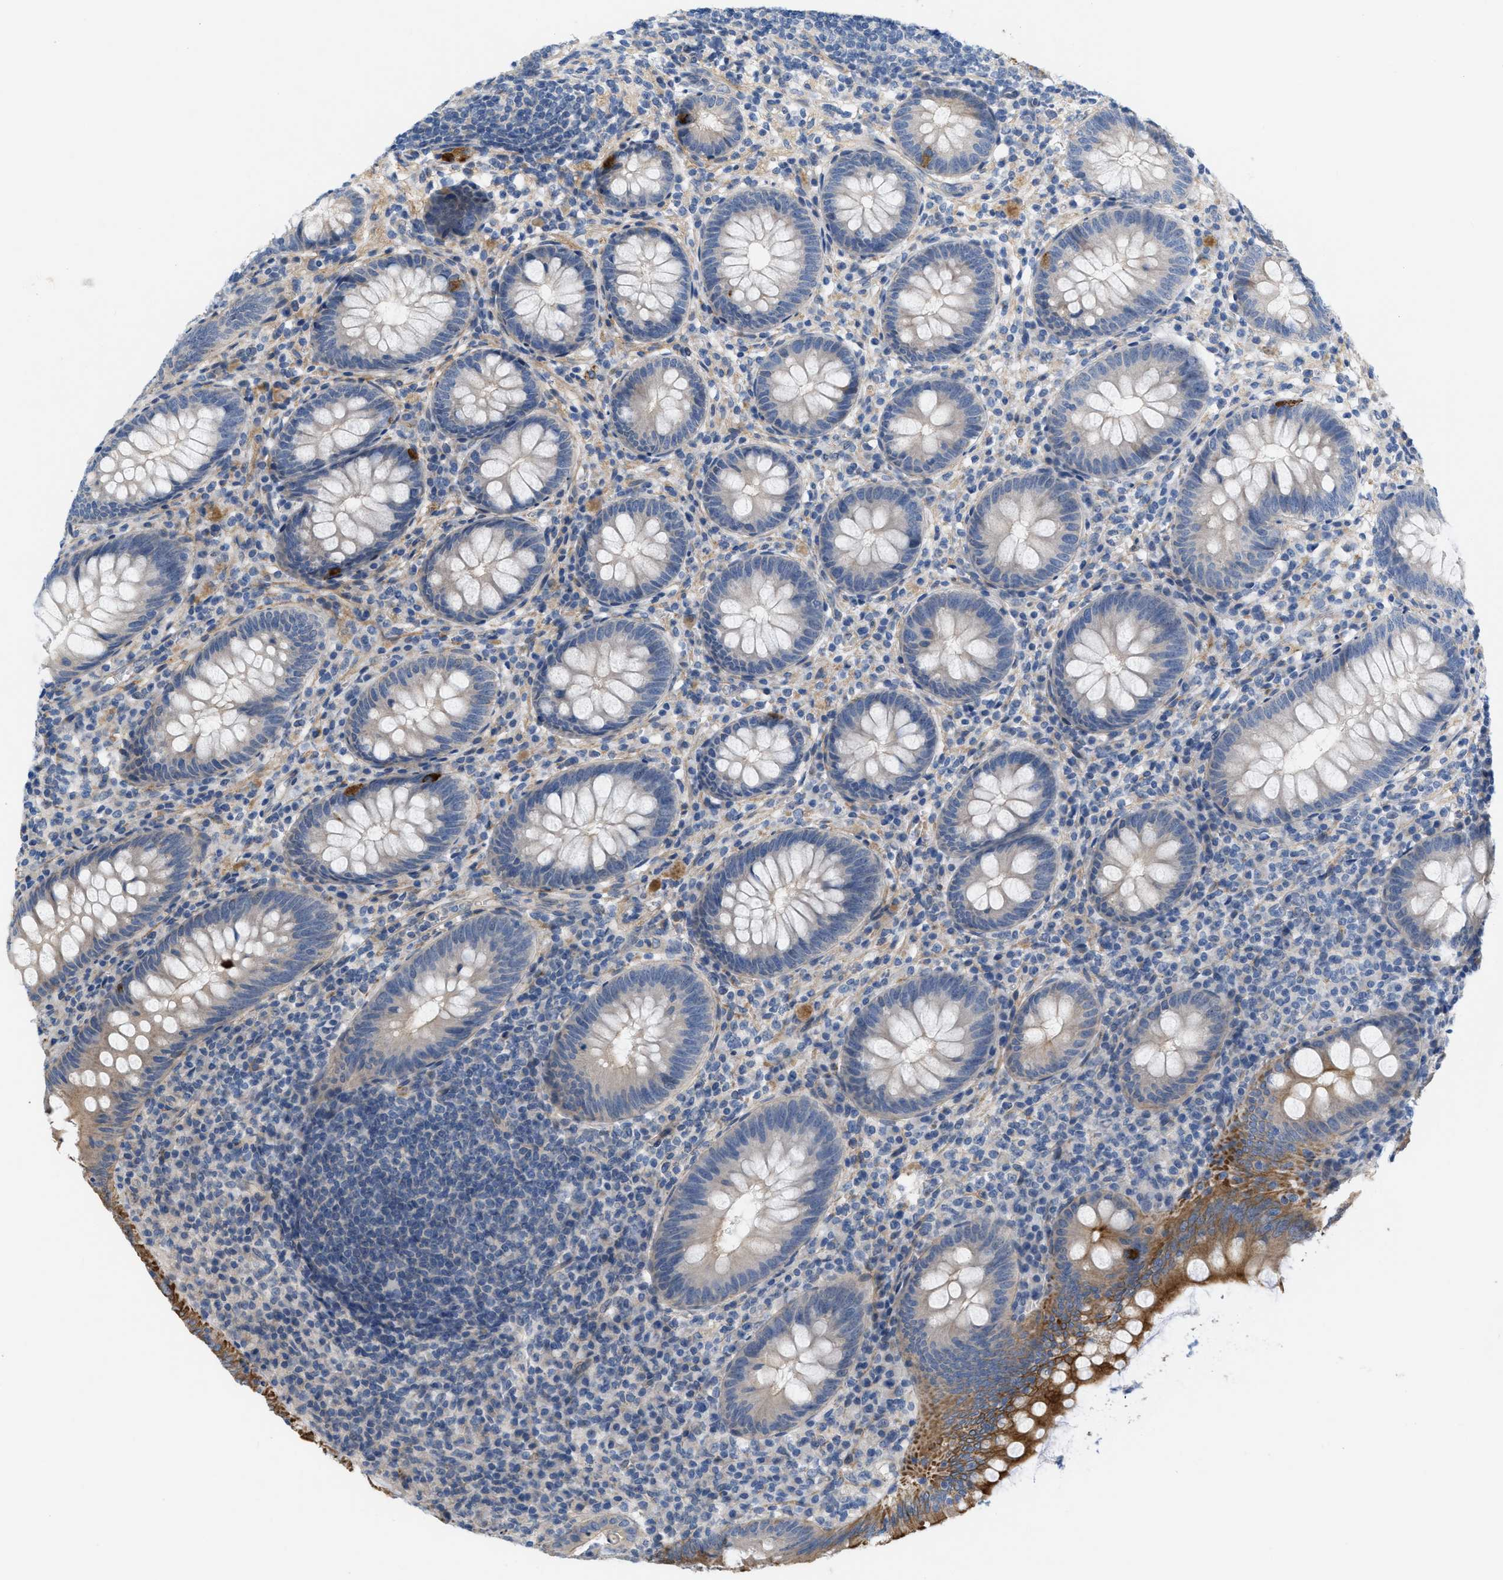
{"staining": {"intensity": "strong", "quantity": "<25%", "location": "cytoplasmic/membranous"}, "tissue": "appendix", "cell_type": "Glandular cells", "image_type": "normal", "snomed": [{"axis": "morphology", "description": "Normal tissue, NOS"}, {"axis": "topography", "description": "Appendix"}], "caption": "Glandular cells demonstrate strong cytoplasmic/membranous expression in about <25% of cells in benign appendix. (DAB IHC, brown staining for protein, blue staining for nuclei).", "gene": "NDEL1", "patient": {"sex": "male", "age": 56}}